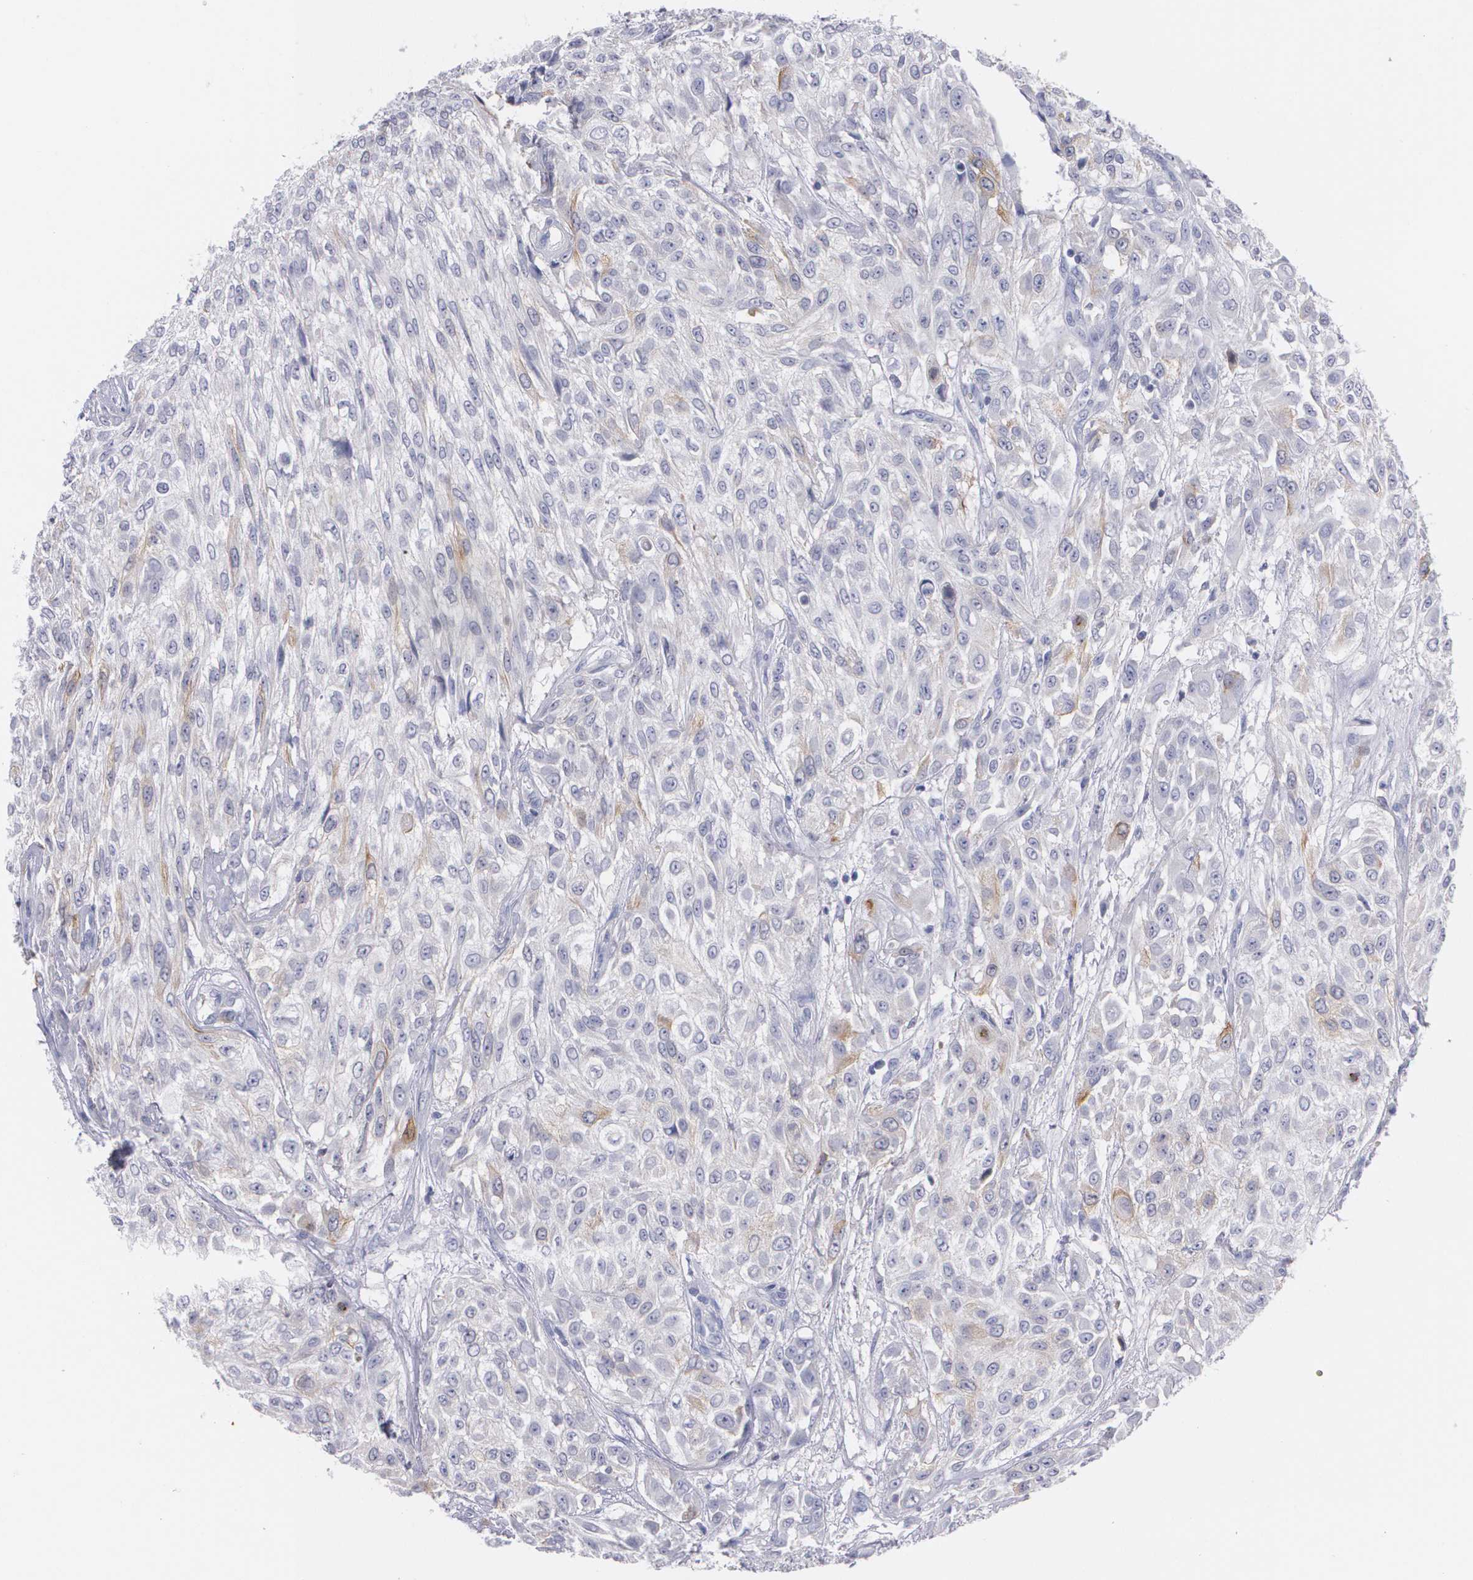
{"staining": {"intensity": "weak", "quantity": "<25%", "location": "cytoplasmic/membranous"}, "tissue": "urothelial cancer", "cell_type": "Tumor cells", "image_type": "cancer", "snomed": [{"axis": "morphology", "description": "Urothelial carcinoma, High grade"}, {"axis": "topography", "description": "Urinary bladder"}], "caption": "IHC of human urothelial cancer reveals no staining in tumor cells.", "gene": "HMMR", "patient": {"sex": "male", "age": 57}}